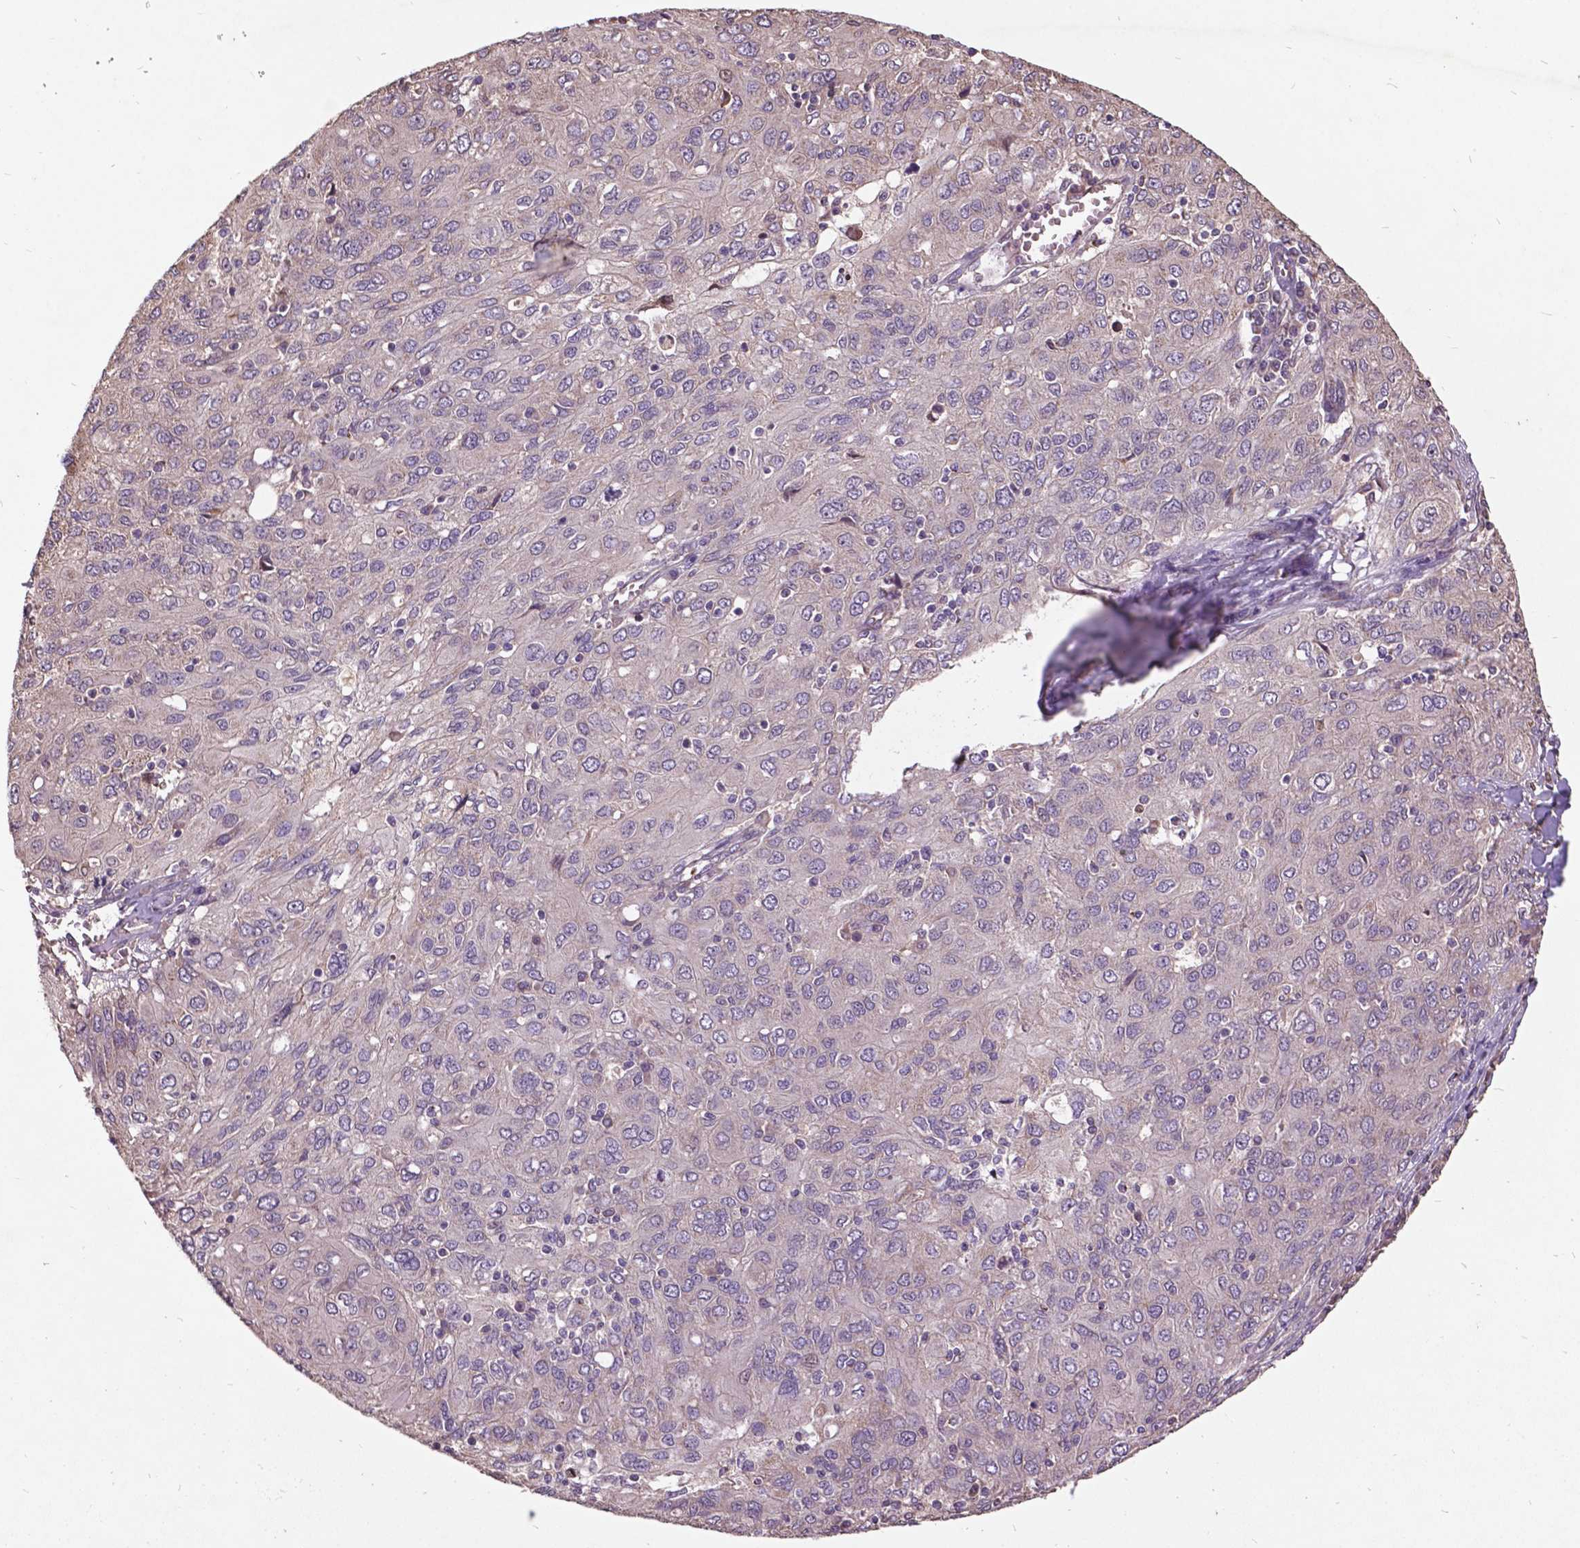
{"staining": {"intensity": "negative", "quantity": "none", "location": "none"}, "tissue": "ovarian cancer", "cell_type": "Tumor cells", "image_type": "cancer", "snomed": [{"axis": "morphology", "description": "Carcinoma, endometroid"}, {"axis": "topography", "description": "Ovary"}], "caption": "Immunohistochemical staining of human ovarian cancer demonstrates no significant positivity in tumor cells.", "gene": "AP1S3", "patient": {"sex": "female", "age": 50}}